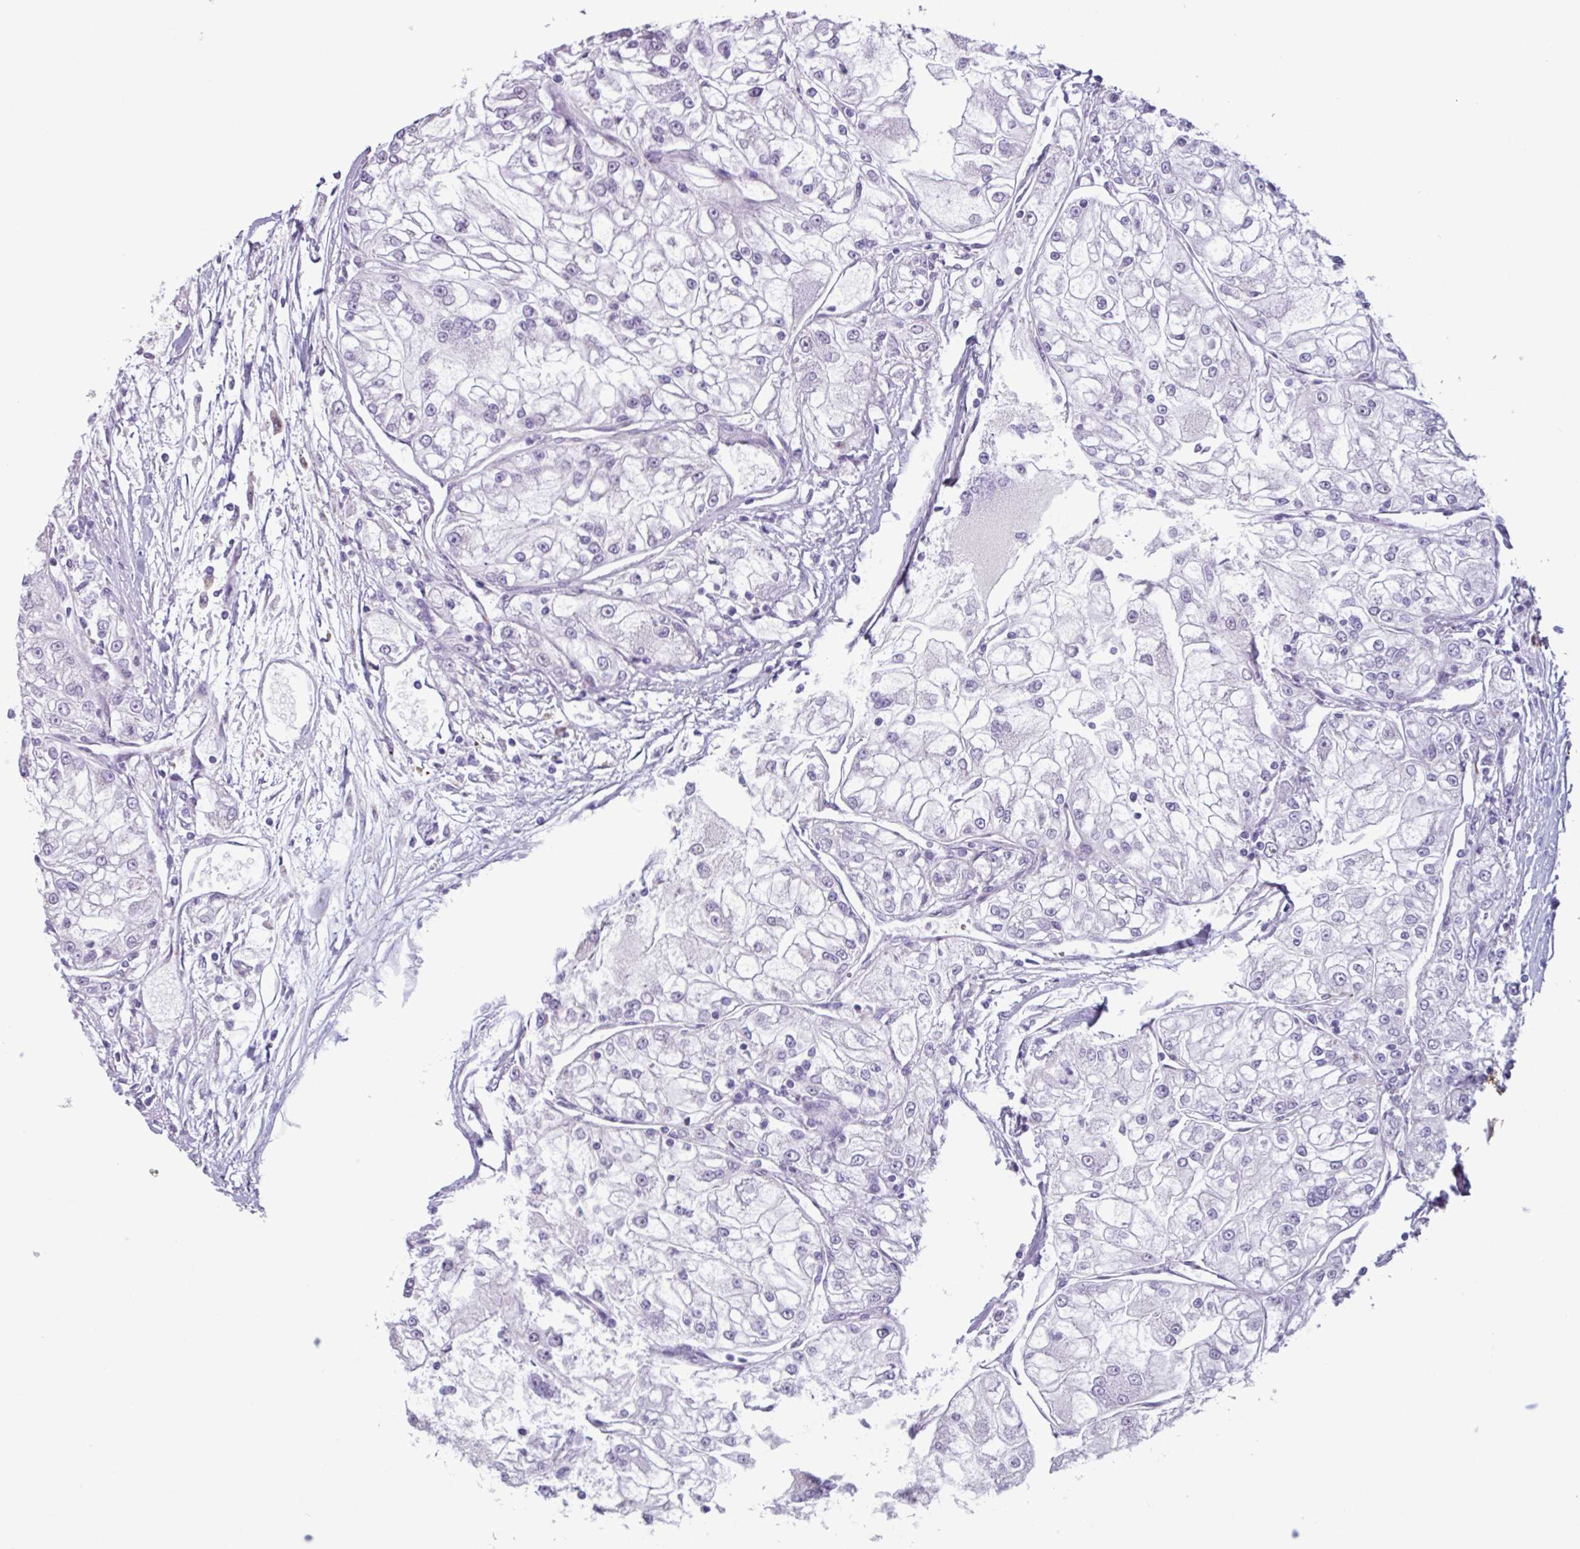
{"staining": {"intensity": "negative", "quantity": "none", "location": "none"}, "tissue": "renal cancer", "cell_type": "Tumor cells", "image_type": "cancer", "snomed": [{"axis": "morphology", "description": "Adenocarcinoma, NOS"}, {"axis": "topography", "description": "Kidney"}], "caption": "Human renal cancer stained for a protein using immunohistochemistry reveals no positivity in tumor cells.", "gene": "ADGRE1", "patient": {"sex": "female", "age": 72}}